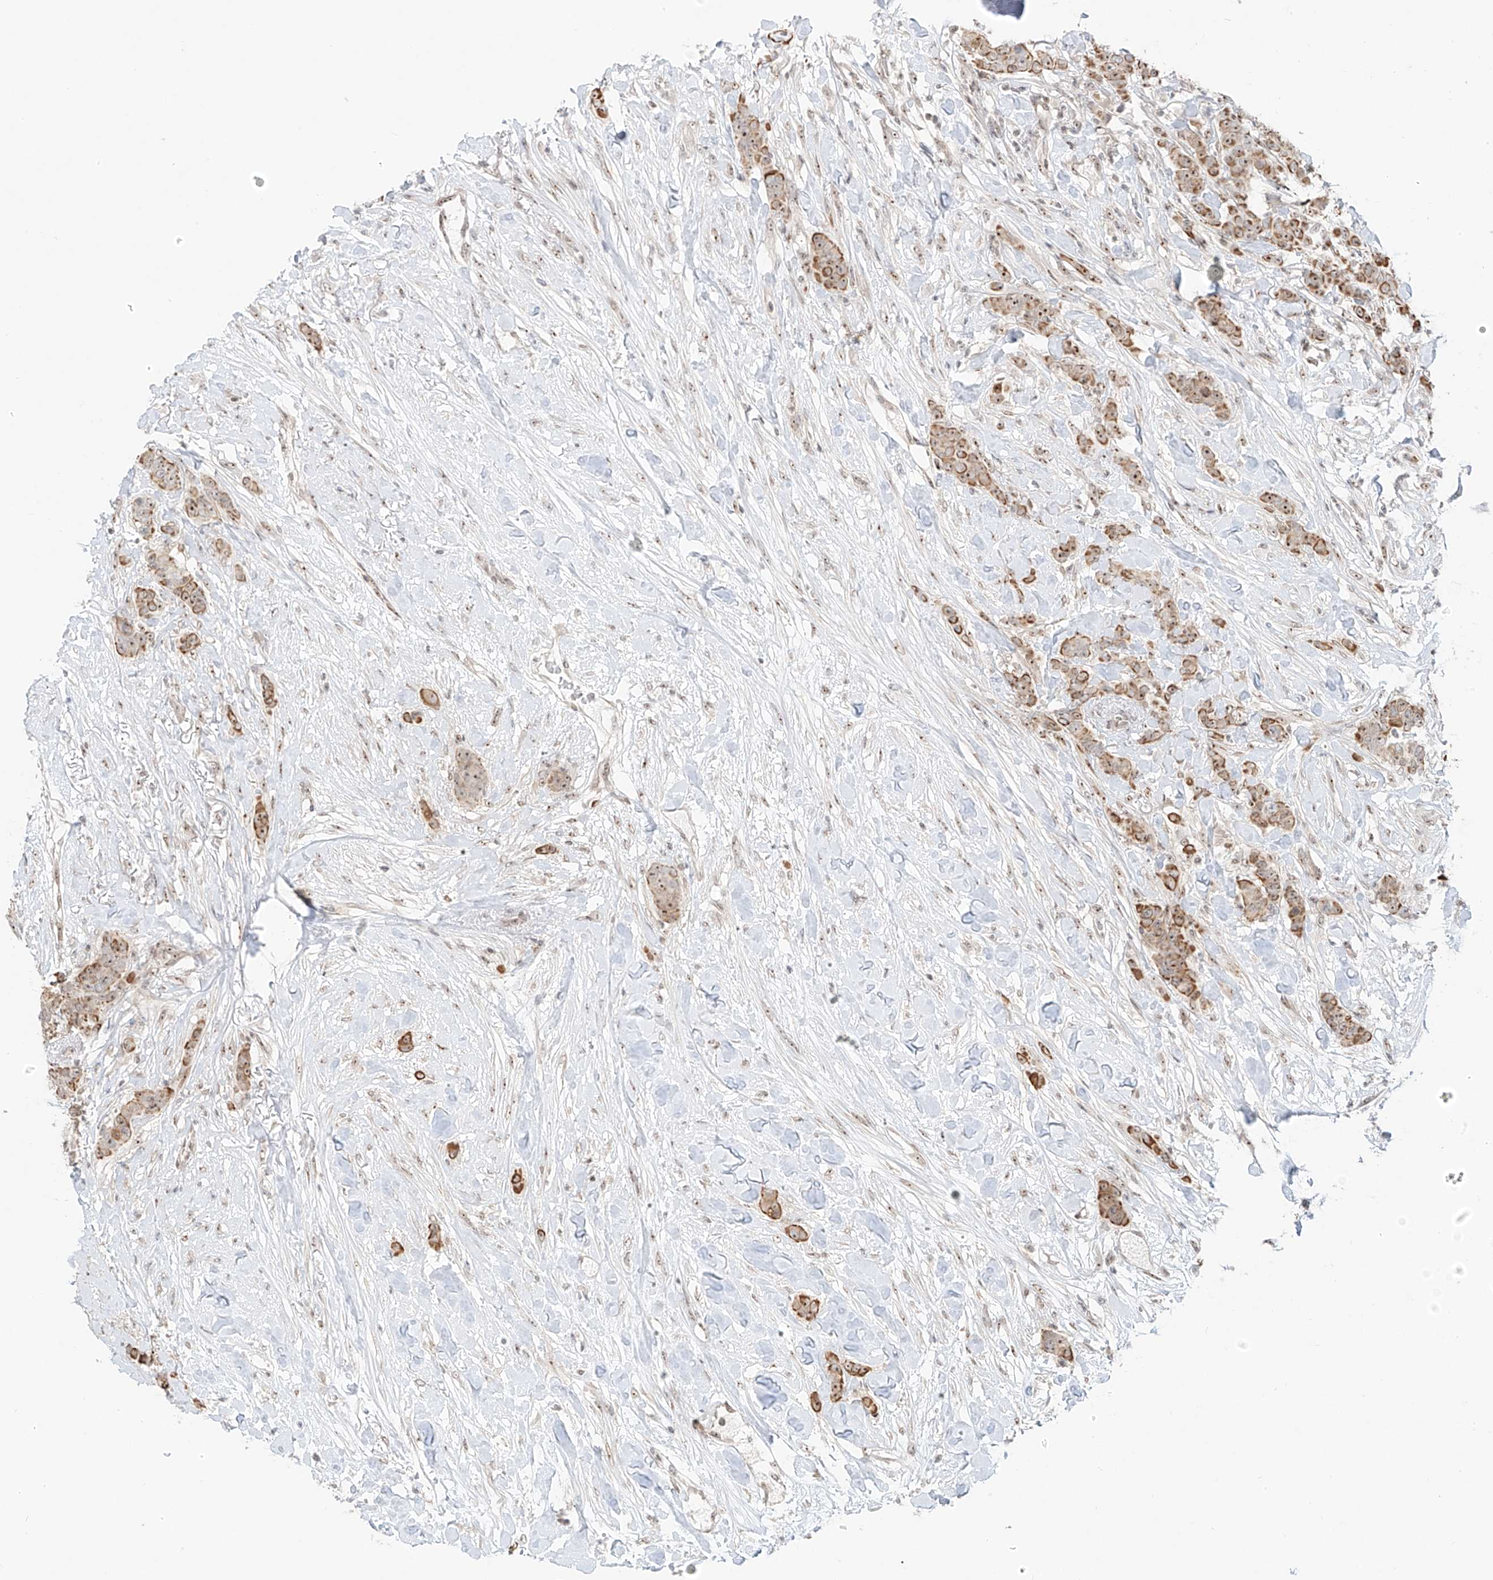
{"staining": {"intensity": "moderate", "quantity": ">75%", "location": "cytoplasmic/membranous,nuclear"}, "tissue": "breast cancer", "cell_type": "Tumor cells", "image_type": "cancer", "snomed": [{"axis": "morphology", "description": "Duct carcinoma"}, {"axis": "topography", "description": "Breast"}], "caption": "Protein staining by immunohistochemistry (IHC) shows moderate cytoplasmic/membranous and nuclear expression in about >75% of tumor cells in breast cancer.", "gene": "ZNF512", "patient": {"sex": "female", "age": 40}}